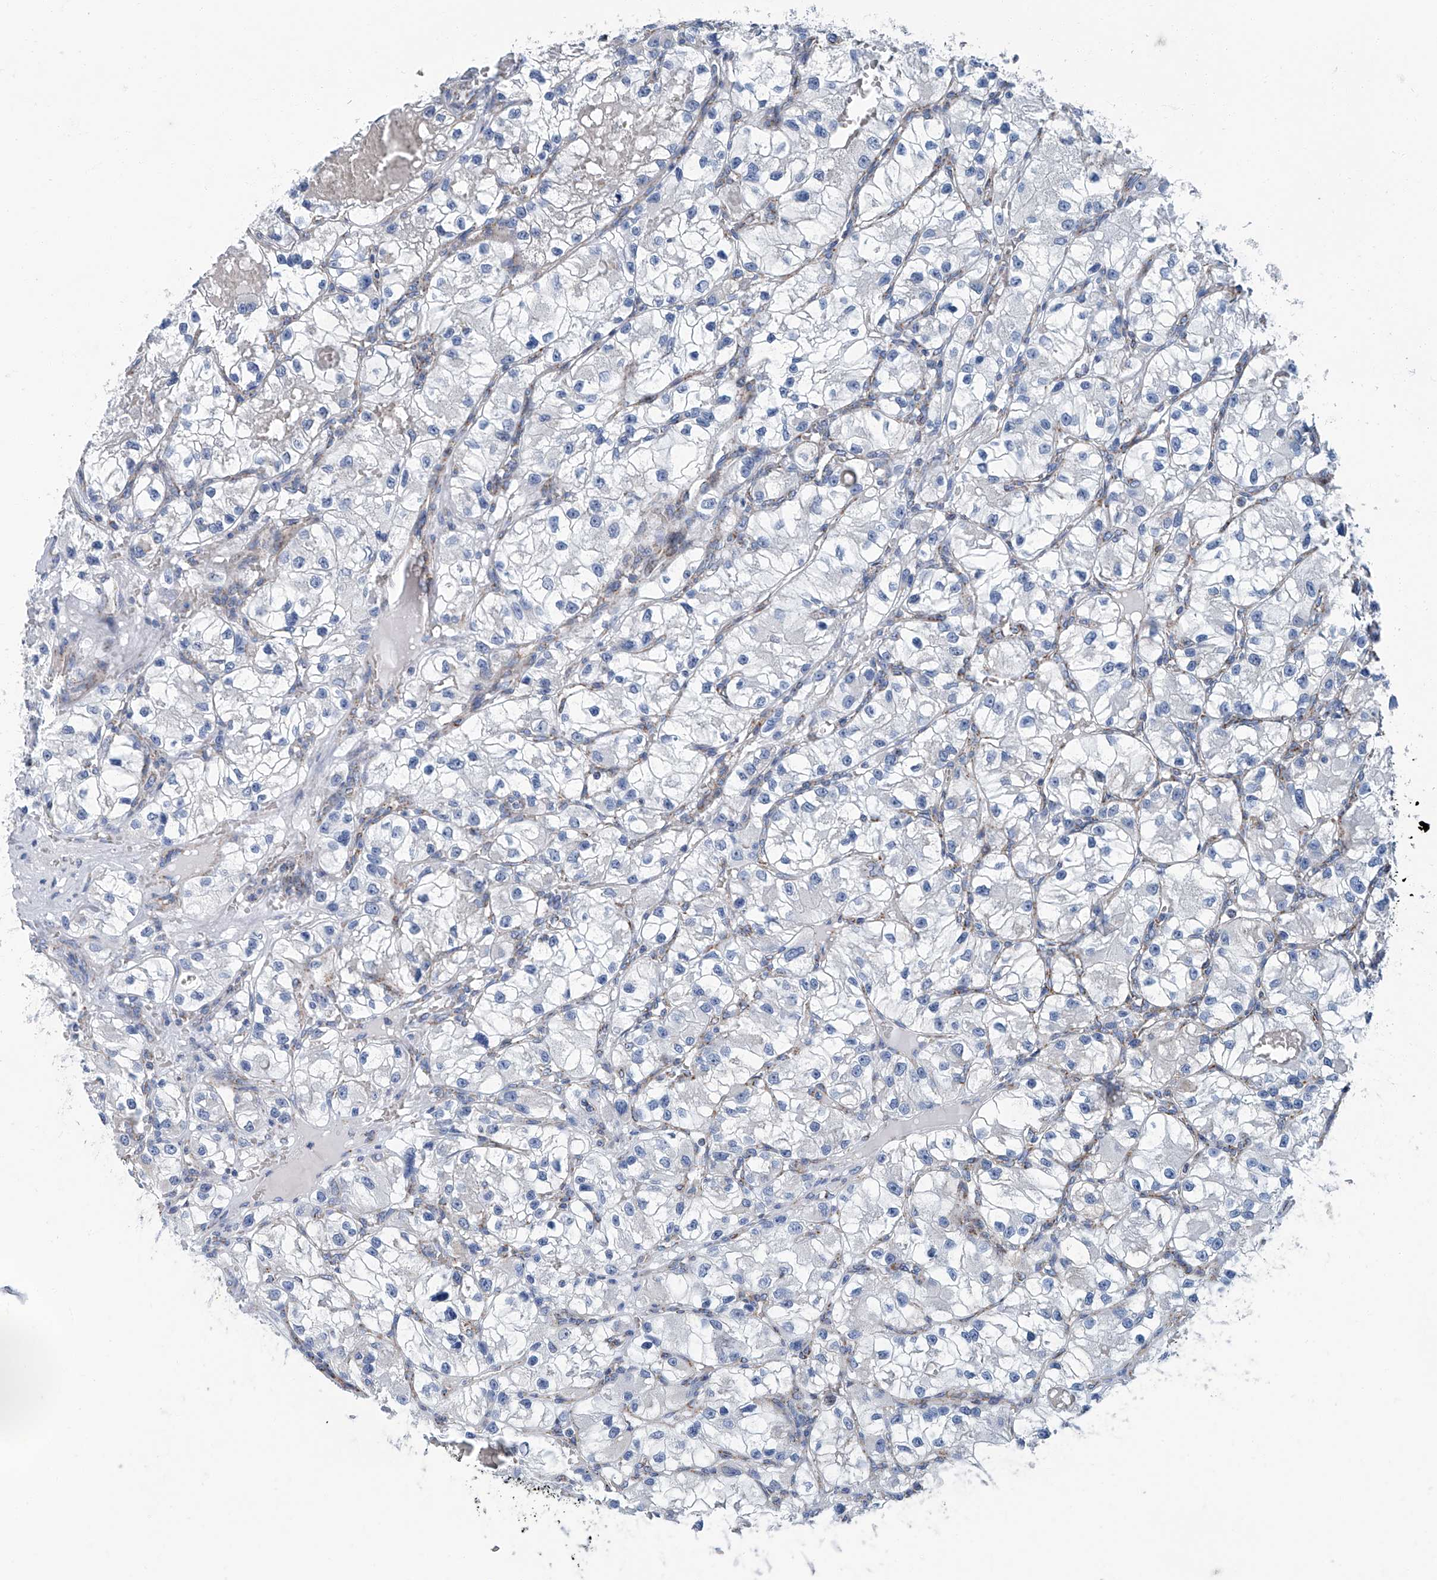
{"staining": {"intensity": "negative", "quantity": "none", "location": "none"}, "tissue": "renal cancer", "cell_type": "Tumor cells", "image_type": "cancer", "snomed": [{"axis": "morphology", "description": "Adenocarcinoma, NOS"}, {"axis": "topography", "description": "Kidney"}], "caption": "This is a micrograph of immunohistochemistry (IHC) staining of renal cancer (adenocarcinoma), which shows no expression in tumor cells.", "gene": "MT-ND1", "patient": {"sex": "female", "age": 57}}